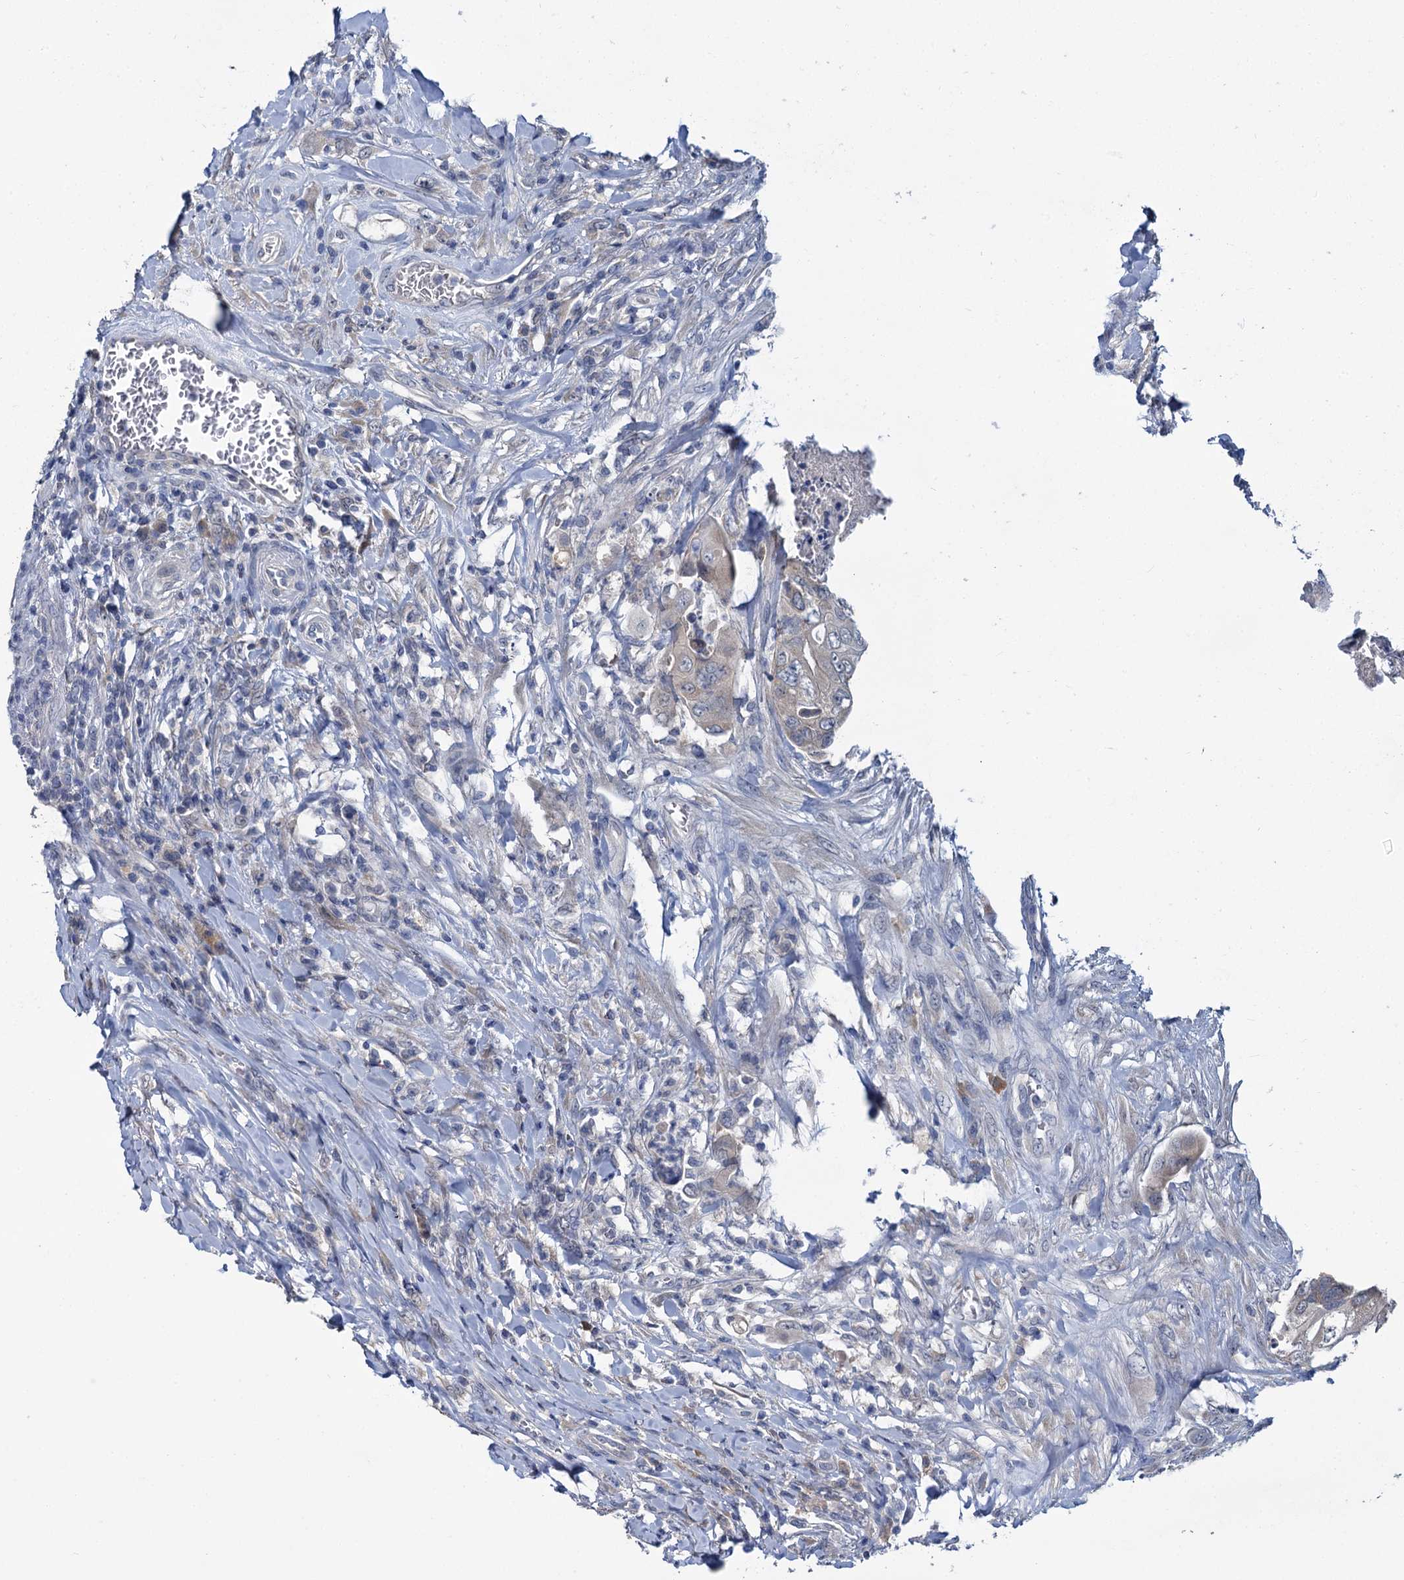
{"staining": {"intensity": "weak", "quantity": "<25%", "location": "cytoplasmic/membranous"}, "tissue": "colorectal cancer", "cell_type": "Tumor cells", "image_type": "cancer", "snomed": [{"axis": "morphology", "description": "Adenocarcinoma, NOS"}, {"axis": "topography", "description": "Rectum"}], "caption": "Immunohistochemistry (IHC) image of colorectal cancer stained for a protein (brown), which reveals no staining in tumor cells.", "gene": "ANKRD42", "patient": {"sex": "male", "age": 63}}